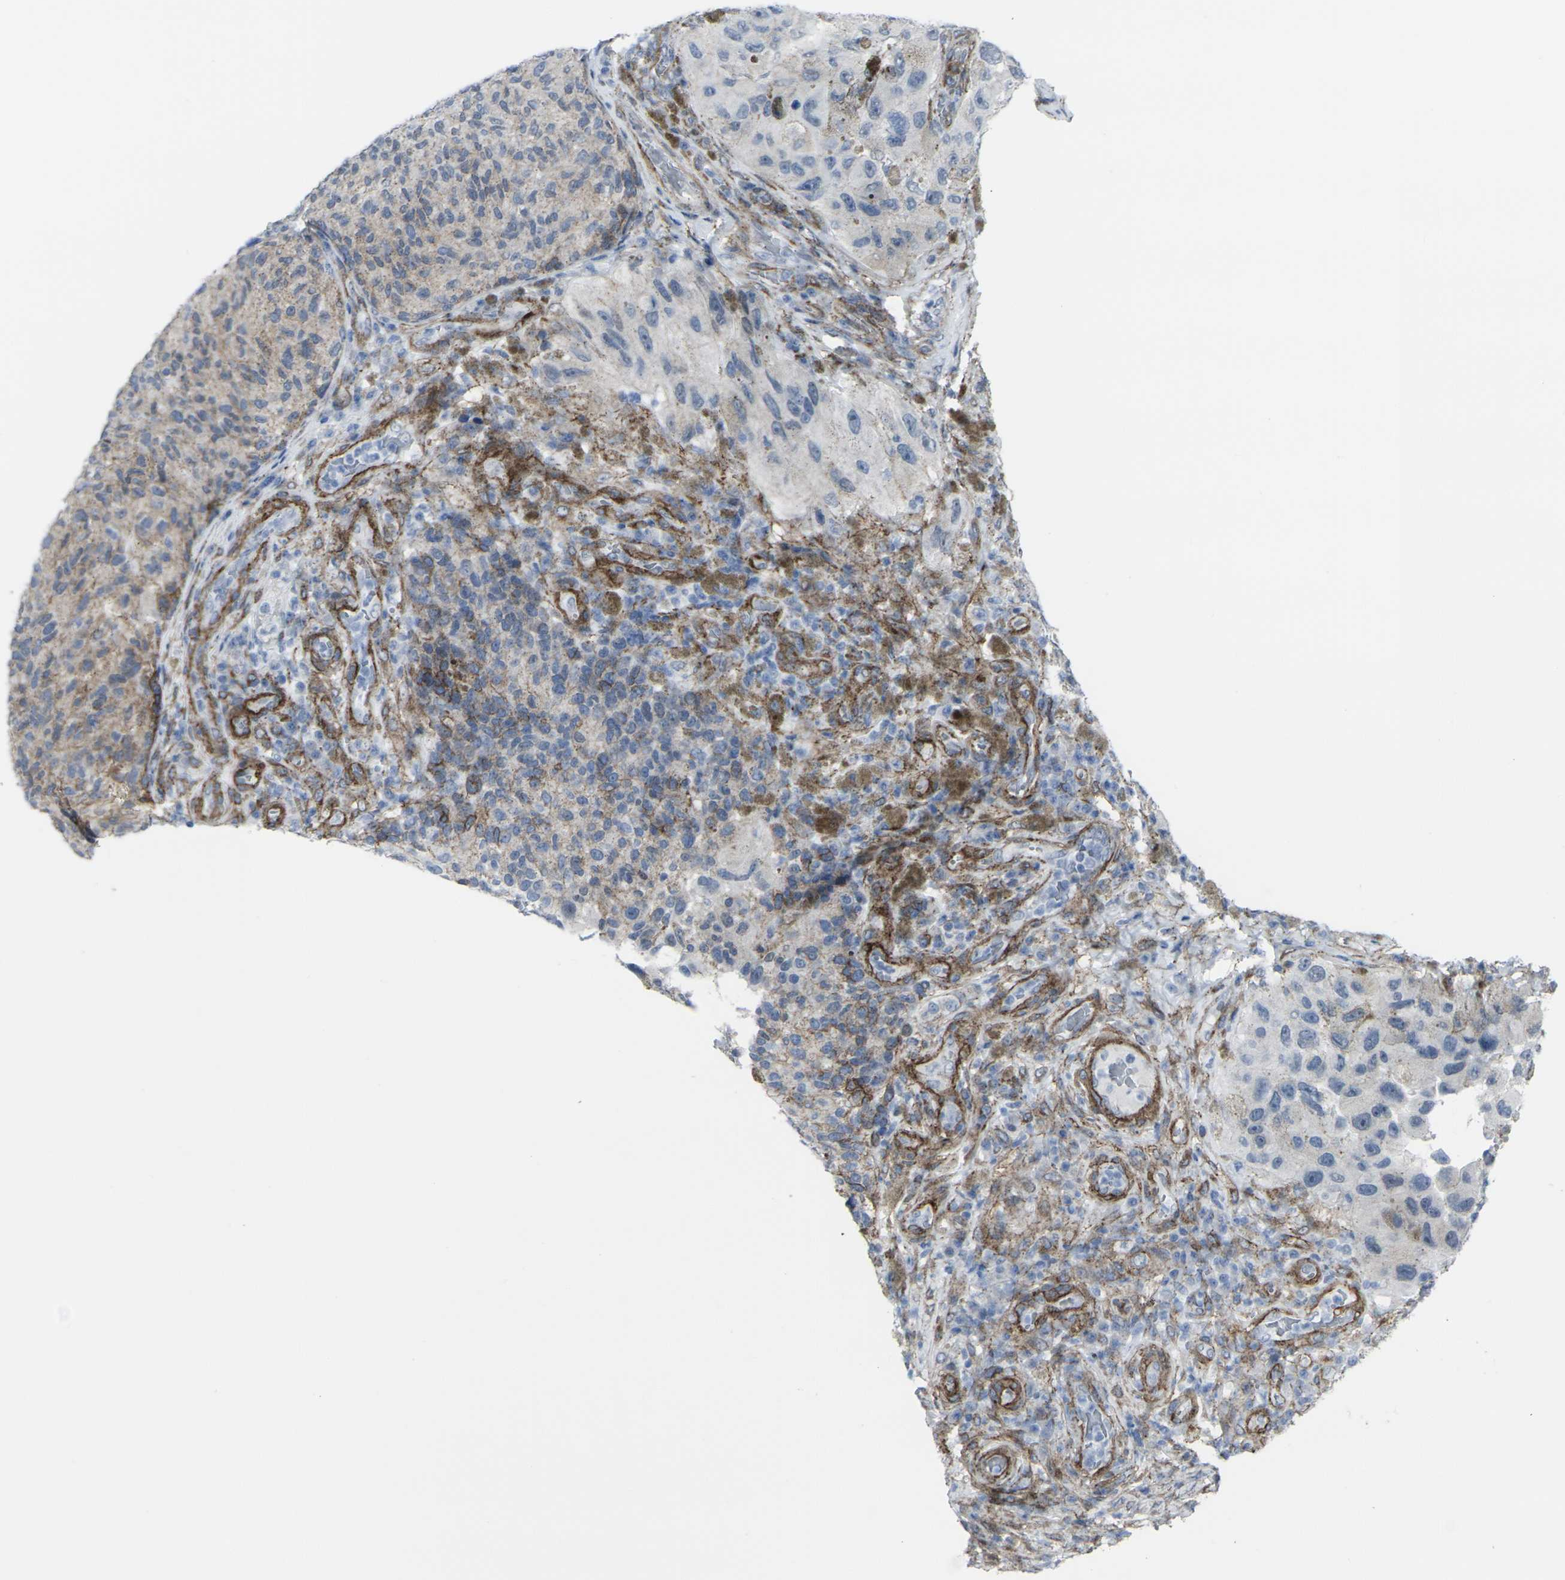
{"staining": {"intensity": "moderate", "quantity": "25%-75%", "location": "cytoplasmic/membranous"}, "tissue": "melanoma", "cell_type": "Tumor cells", "image_type": "cancer", "snomed": [{"axis": "morphology", "description": "Malignant melanoma, NOS"}, {"axis": "topography", "description": "Skin"}], "caption": "A histopathology image of melanoma stained for a protein exhibits moderate cytoplasmic/membranous brown staining in tumor cells.", "gene": "CDH11", "patient": {"sex": "female", "age": 73}}